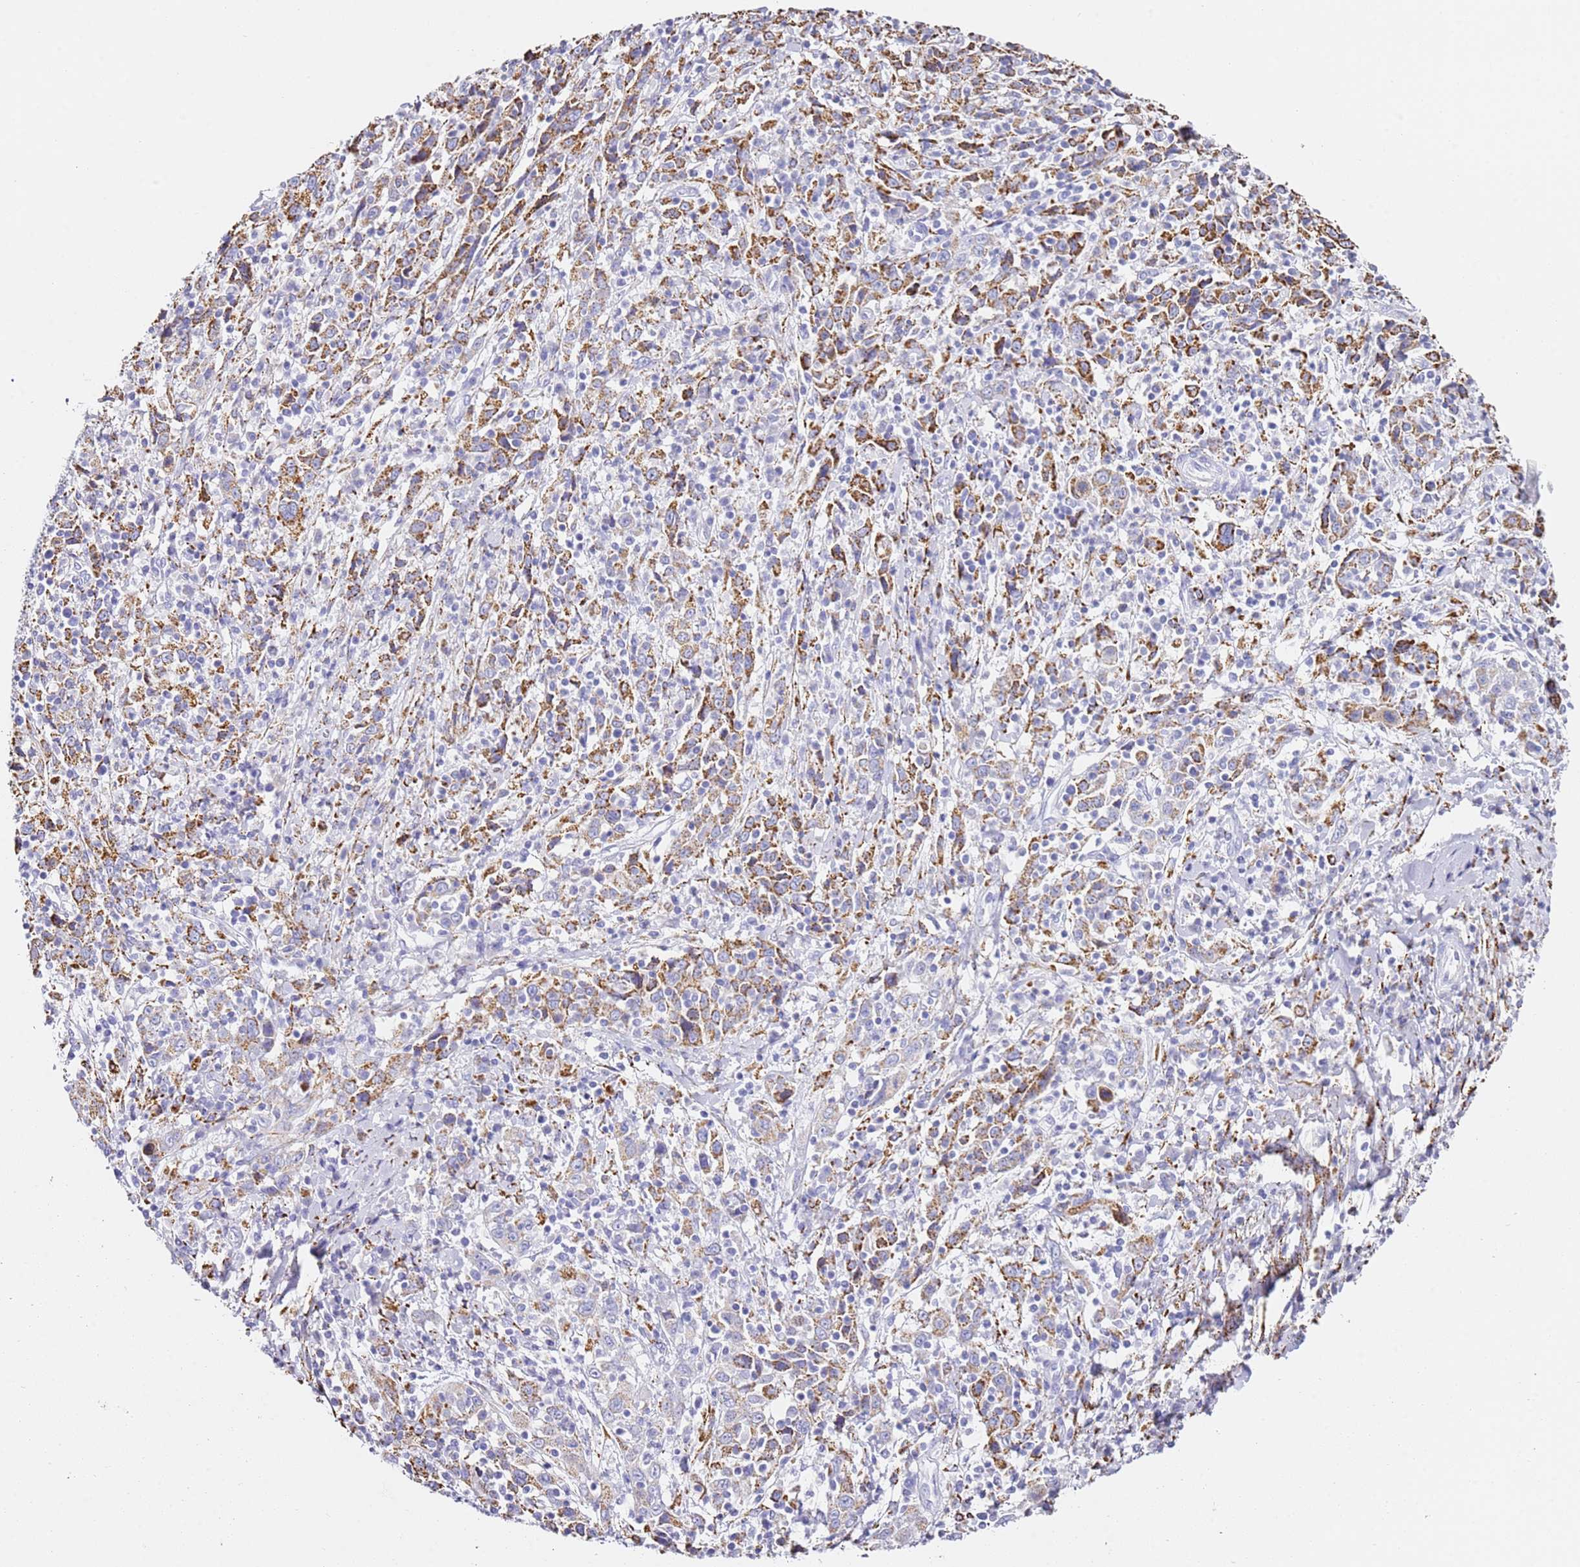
{"staining": {"intensity": "moderate", "quantity": "25%-75%", "location": "cytoplasmic/membranous"}, "tissue": "cervical cancer", "cell_type": "Tumor cells", "image_type": "cancer", "snomed": [{"axis": "morphology", "description": "Squamous cell carcinoma, NOS"}, {"axis": "topography", "description": "Cervix"}], "caption": "Cervical cancer stained with a protein marker exhibits moderate staining in tumor cells.", "gene": "PTBP2", "patient": {"sex": "female", "age": 46}}